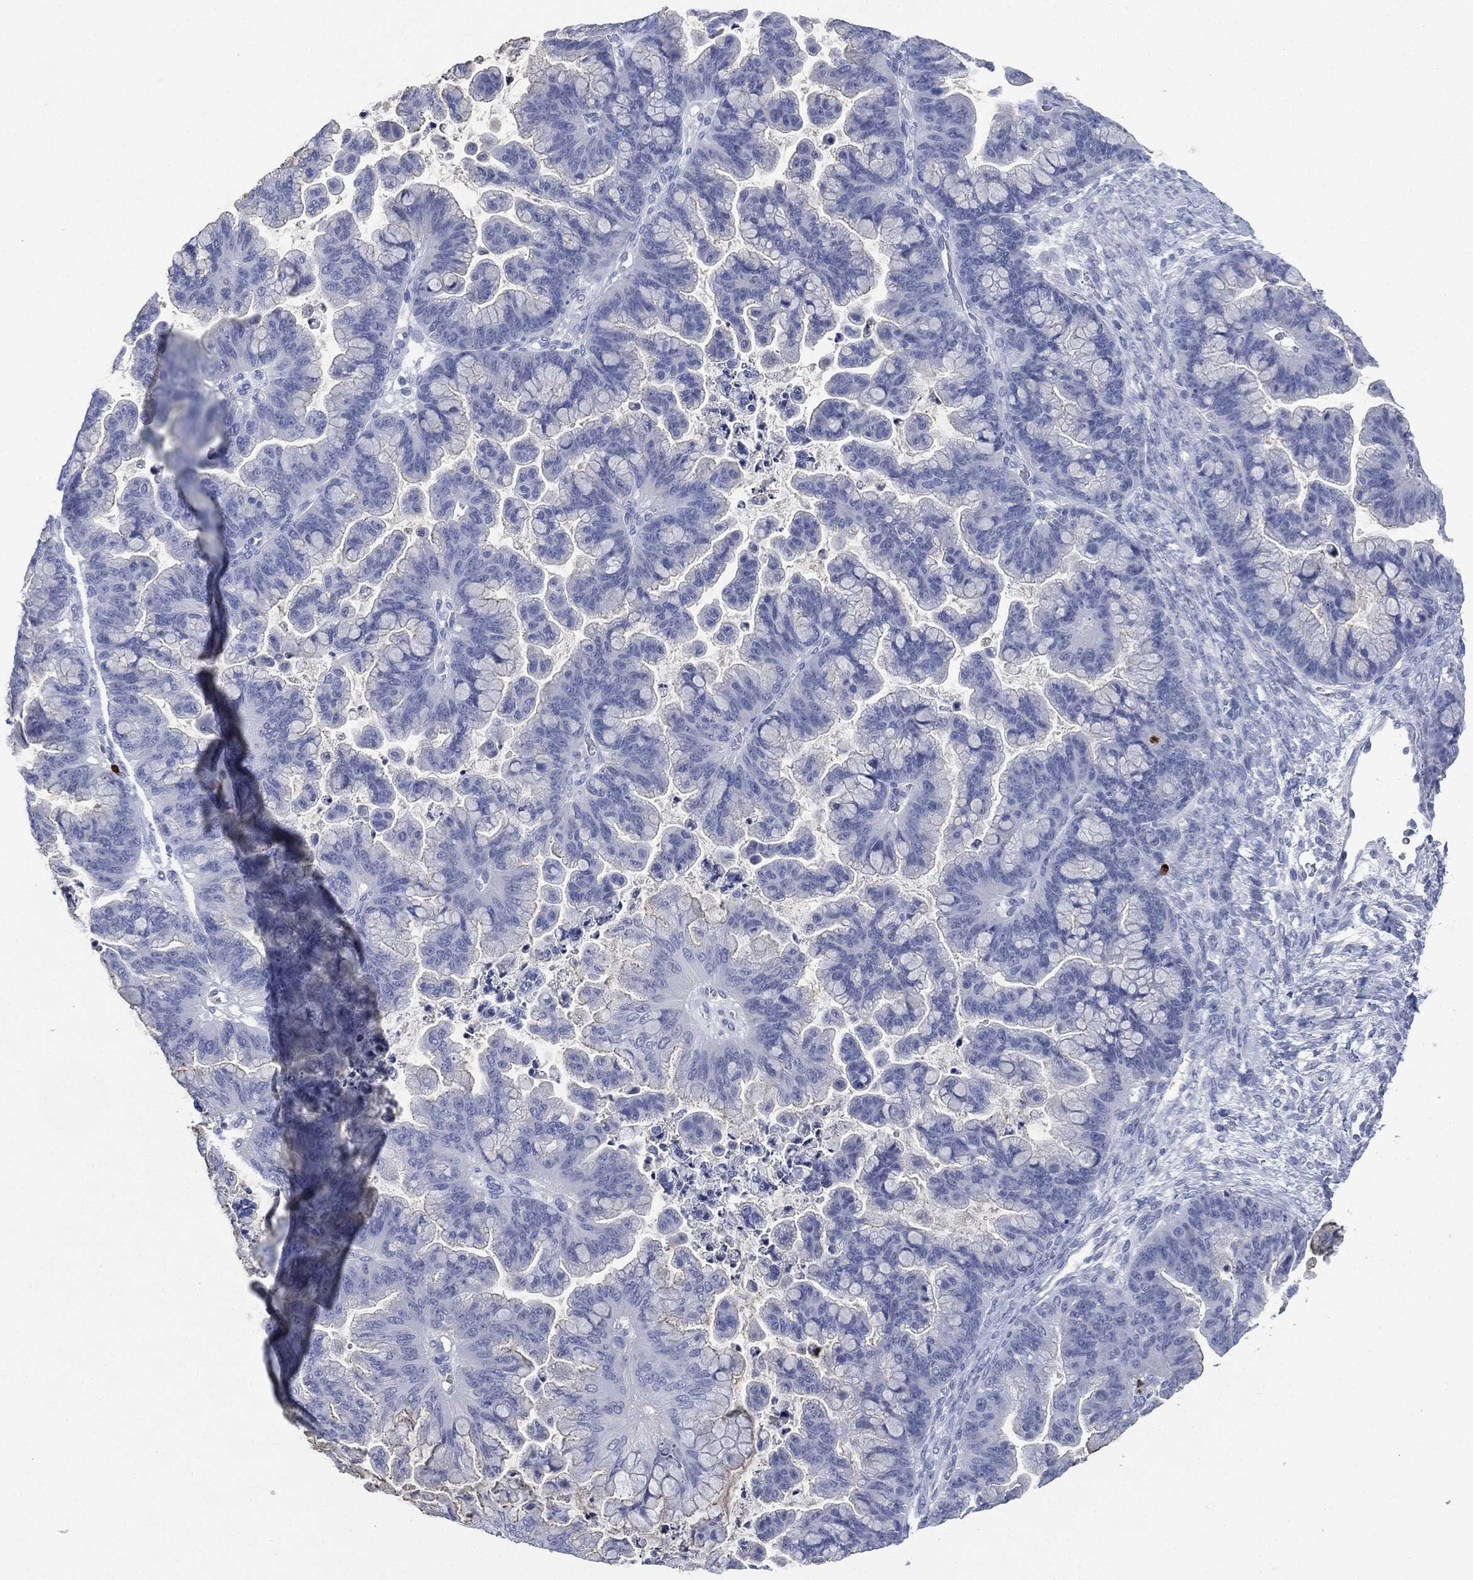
{"staining": {"intensity": "negative", "quantity": "none", "location": "none"}, "tissue": "ovarian cancer", "cell_type": "Tumor cells", "image_type": "cancer", "snomed": [{"axis": "morphology", "description": "Cystadenocarcinoma, mucinous, NOS"}, {"axis": "topography", "description": "Ovary"}], "caption": "IHC of human mucinous cystadenocarcinoma (ovarian) demonstrates no expression in tumor cells. (DAB (3,3'-diaminobenzidine) IHC visualized using brightfield microscopy, high magnification).", "gene": "CEACAM8", "patient": {"sex": "female", "age": 67}}